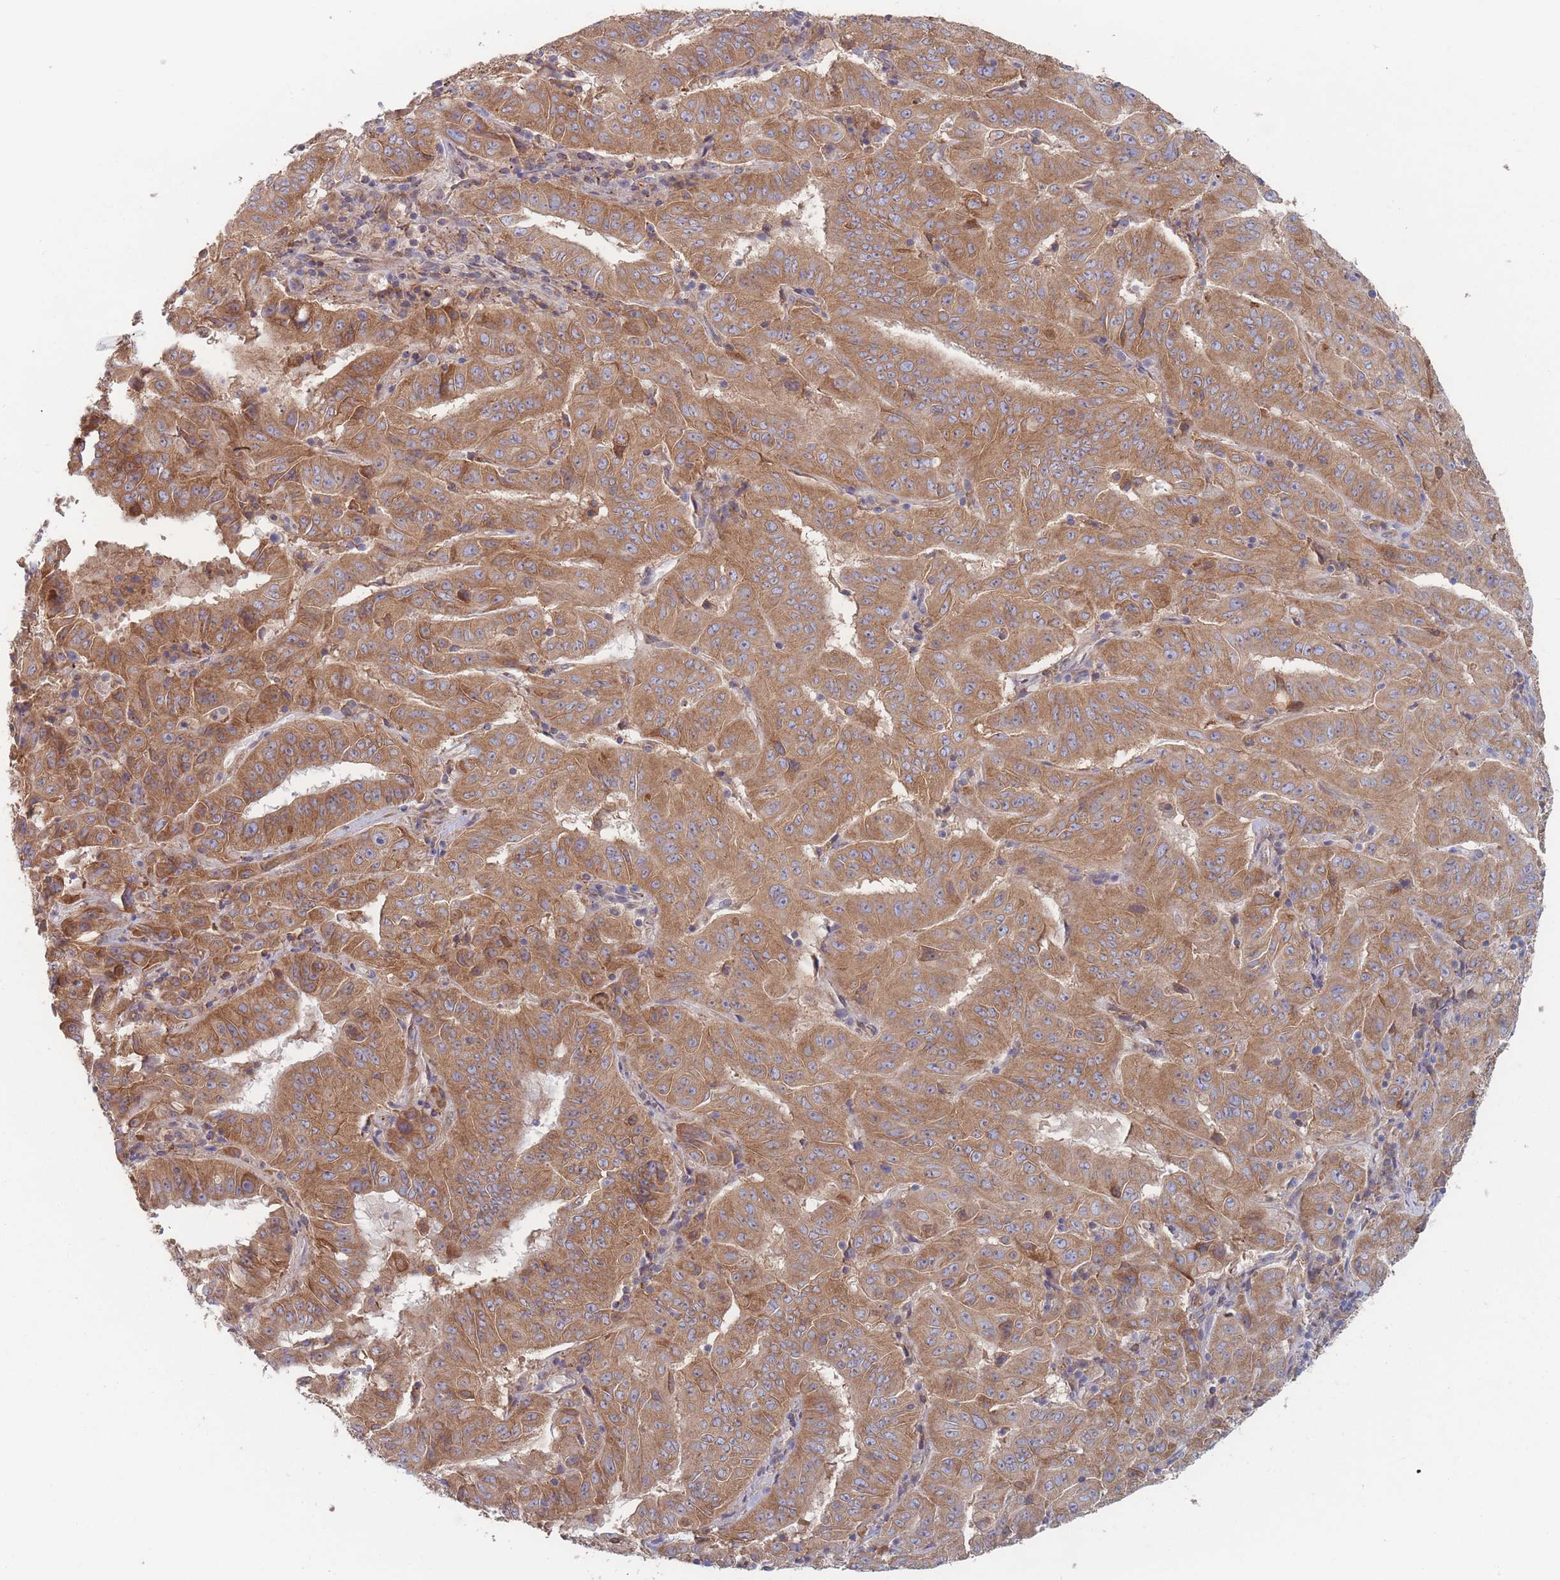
{"staining": {"intensity": "moderate", "quantity": ">75%", "location": "cytoplasmic/membranous"}, "tissue": "pancreatic cancer", "cell_type": "Tumor cells", "image_type": "cancer", "snomed": [{"axis": "morphology", "description": "Adenocarcinoma, NOS"}, {"axis": "topography", "description": "Pancreas"}], "caption": "Moderate cytoplasmic/membranous staining for a protein is identified in about >75% of tumor cells of pancreatic adenocarcinoma using immunohistochemistry.", "gene": "KDSR", "patient": {"sex": "male", "age": 63}}